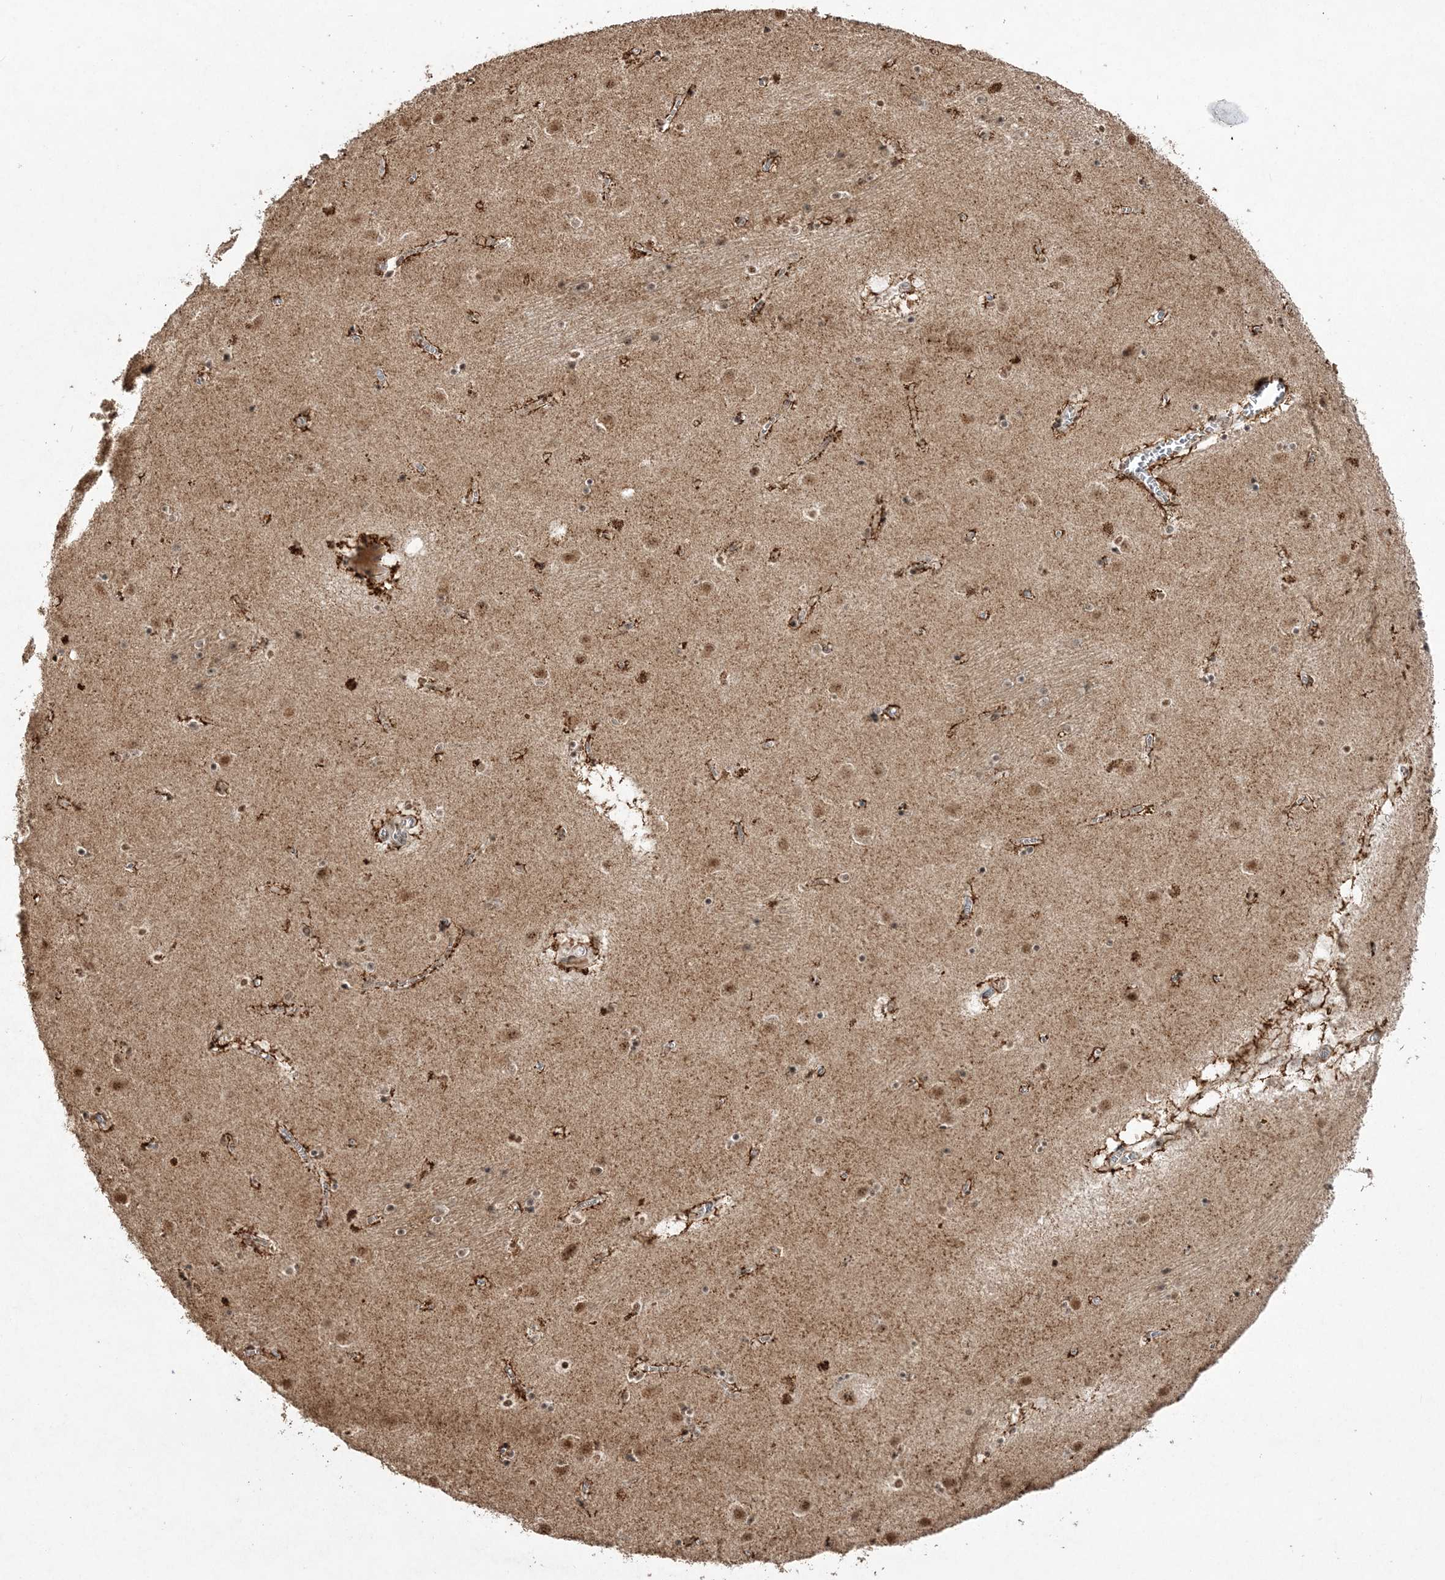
{"staining": {"intensity": "moderate", "quantity": "<25%", "location": "nuclear"}, "tissue": "caudate", "cell_type": "Glial cells", "image_type": "normal", "snomed": [{"axis": "morphology", "description": "Normal tissue, NOS"}, {"axis": "topography", "description": "Lateral ventricle wall"}], "caption": "This photomicrograph shows immunohistochemistry staining of unremarkable caudate, with low moderate nuclear staining in approximately <25% of glial cells.", "gene": "POLR3B", "patient": {"sex": "male", "age": 70}}